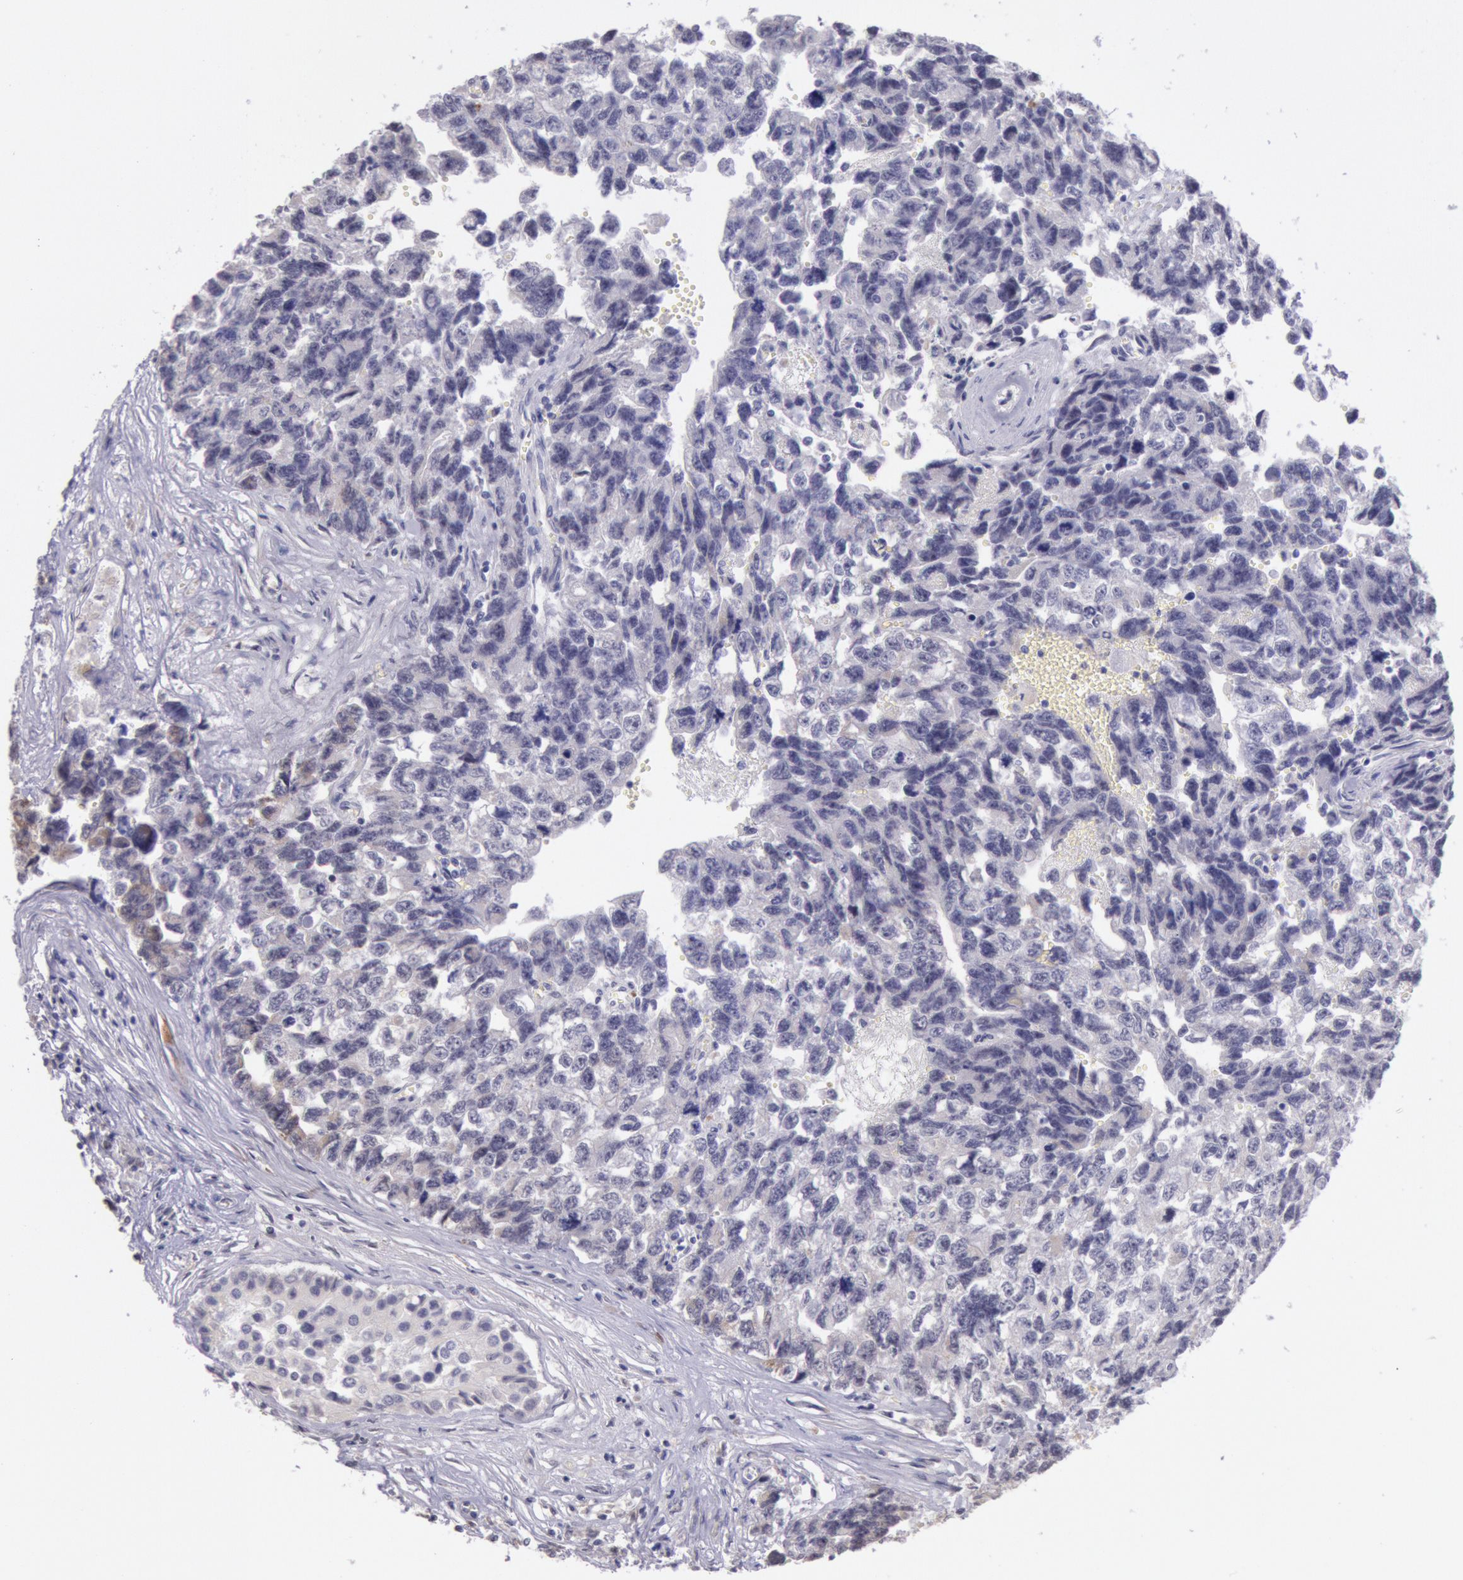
{"staining": {"intensity": "weak", "quantity": "25%-75%", "location": "cytoplasmic/membranous"}, "tissue": "testis cancer", "cell_type": "Tumor cells", "image_type": "cancer", "snomed": [{"axis": "morphology", "description": "Carcinoma, Embryonal, NOS"}, {"axis": "topography", "description": "Testis"}], "caption": "DAB immunohistochemical staining of human testis embryonal carcinoma exhibits weak cytoplasmic/membranous protein positivity in approximately 25%-75% of tumor cells. Nuclei are stained in blue.", "gene": "FRMD6", "patient": {"sex": "male", "age": 31}}